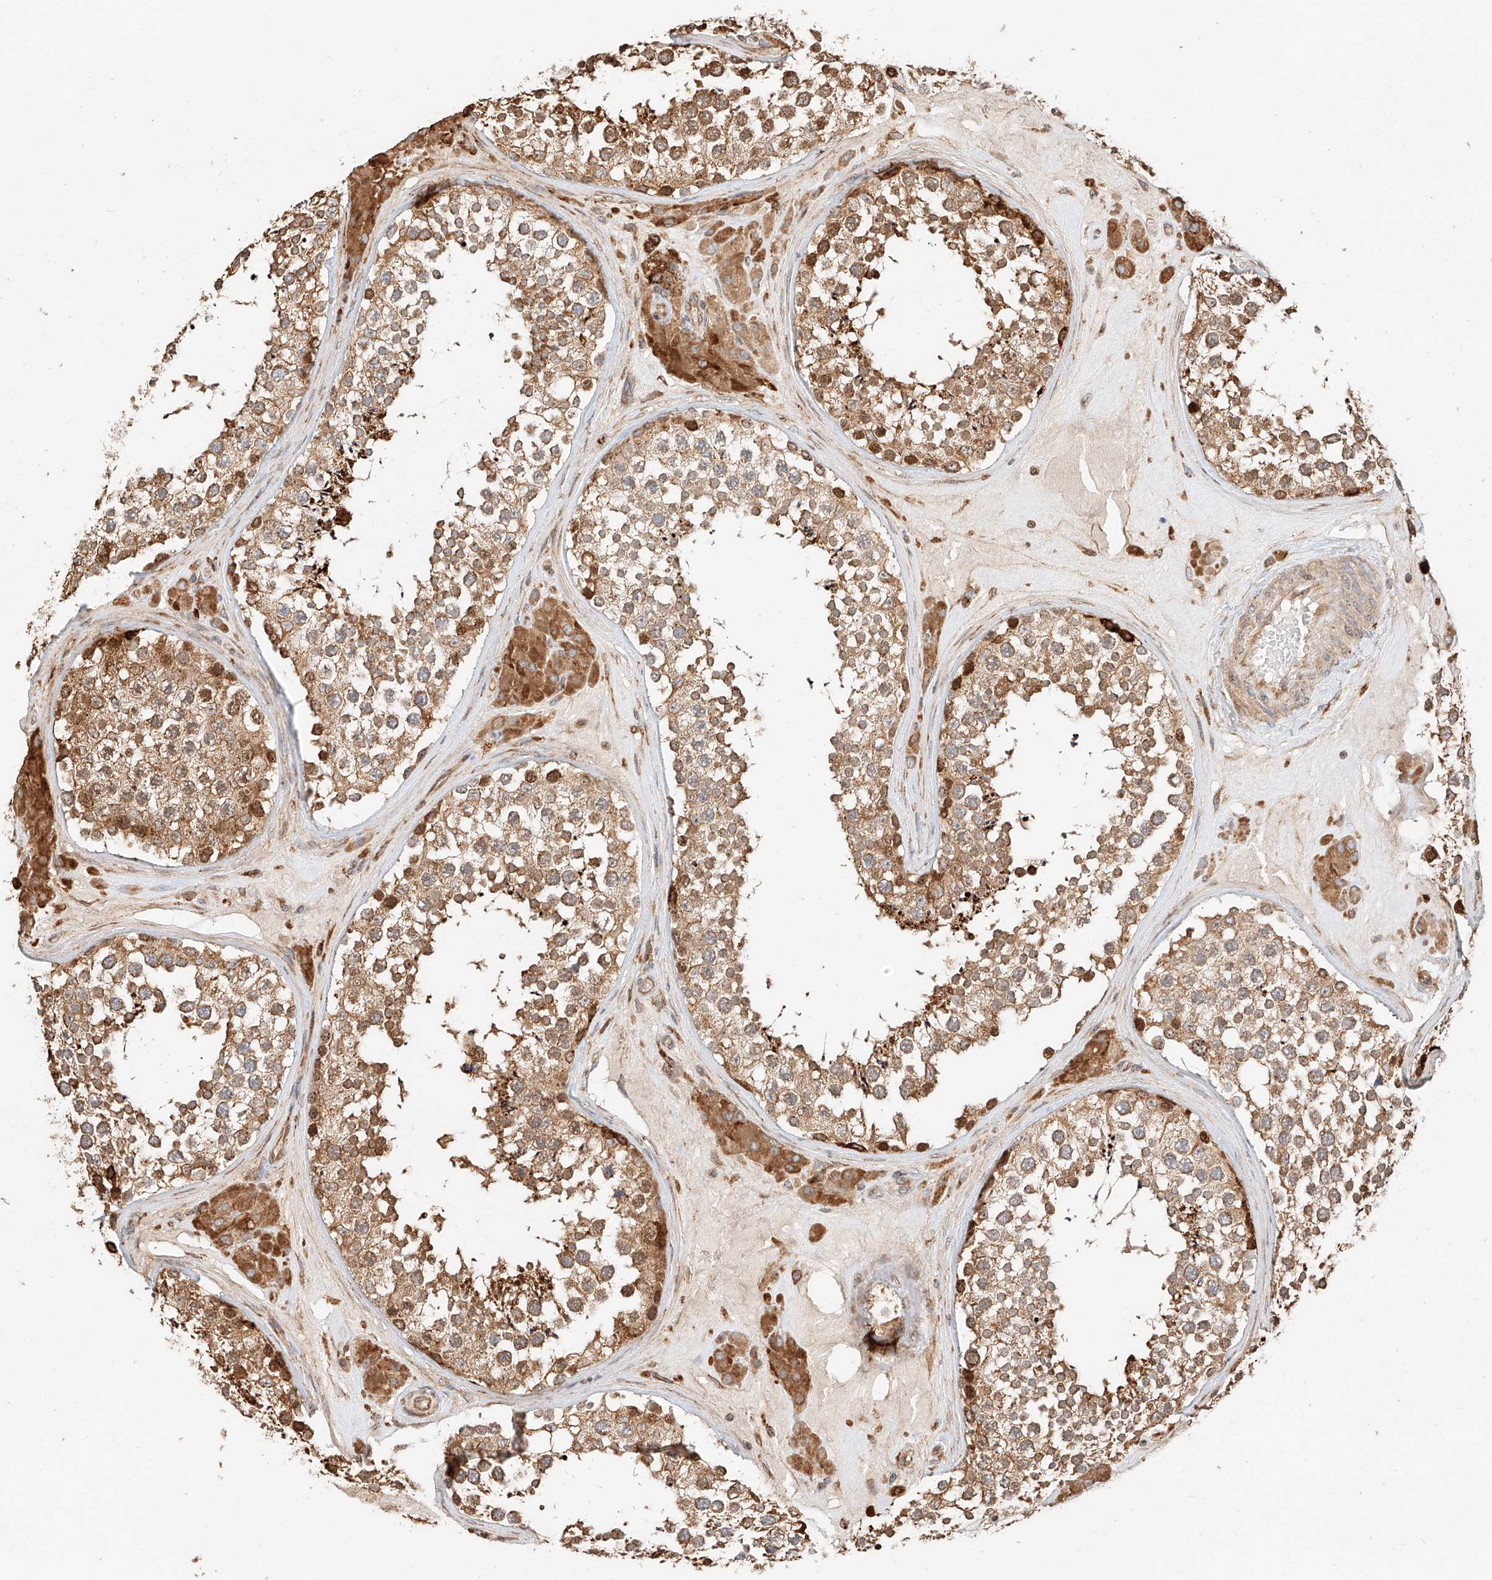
{"staining": {"intensity": "strong", "quantity": ">75%", "location": "cytoplasmic/membranous"}, "tissue": "testis", "cell_type": "Cells in seminiferous ducts", "image_type": "normal", "snomed": [{"axis": "morphology", "description": "Normal tissue, NOS"}, {"axis": "topography", "description": "Testis"}], "caption": "Immunohistochemistry (IHC) of normal human testis reveals high levels of strong cytoplasmic/membranous expression in approximately >75% of cells in seminiferous ducts.", "gene": "ZNF84", "patient": {"sex": "male", "age": 46}}